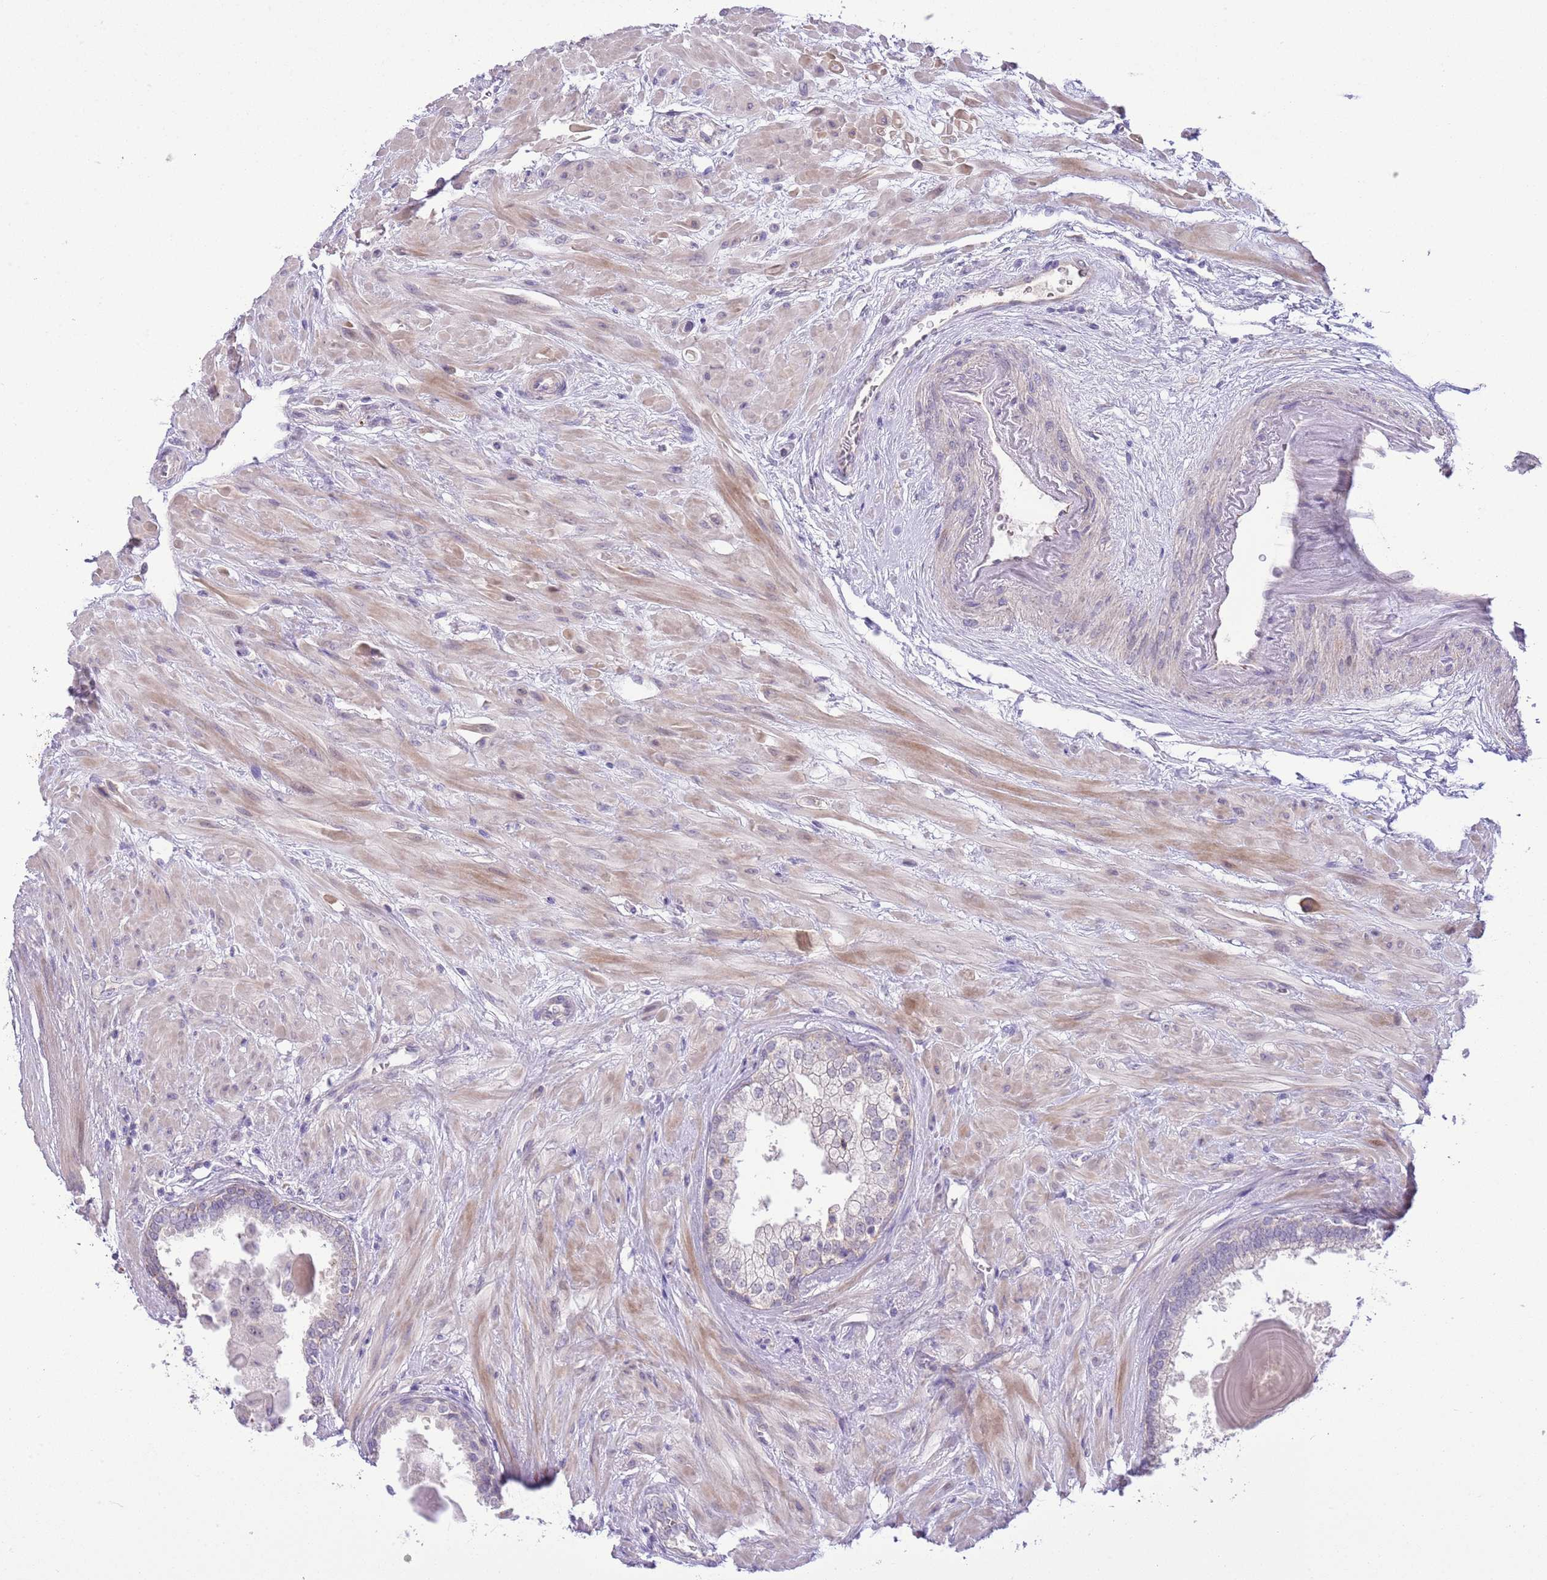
{"staining": {"intensity": "negative", "quantity": "none", "location": "none"}, "tissue": "prostate", "cell_type": "Glandular cells", "image_type": "normal", "snomed": [{"axis": "morphology", "description": "Normal tissue, NOS"}, {"axis": "topography", "description": "Prostate"}], "caption": "Immunohistochemistry micrograph of unremarkable prostate stained for a protein (brown), which shows no expression in glandular cells.", "gene": "FBRSL1", "patient": {"sex": "male", "age": 57}}